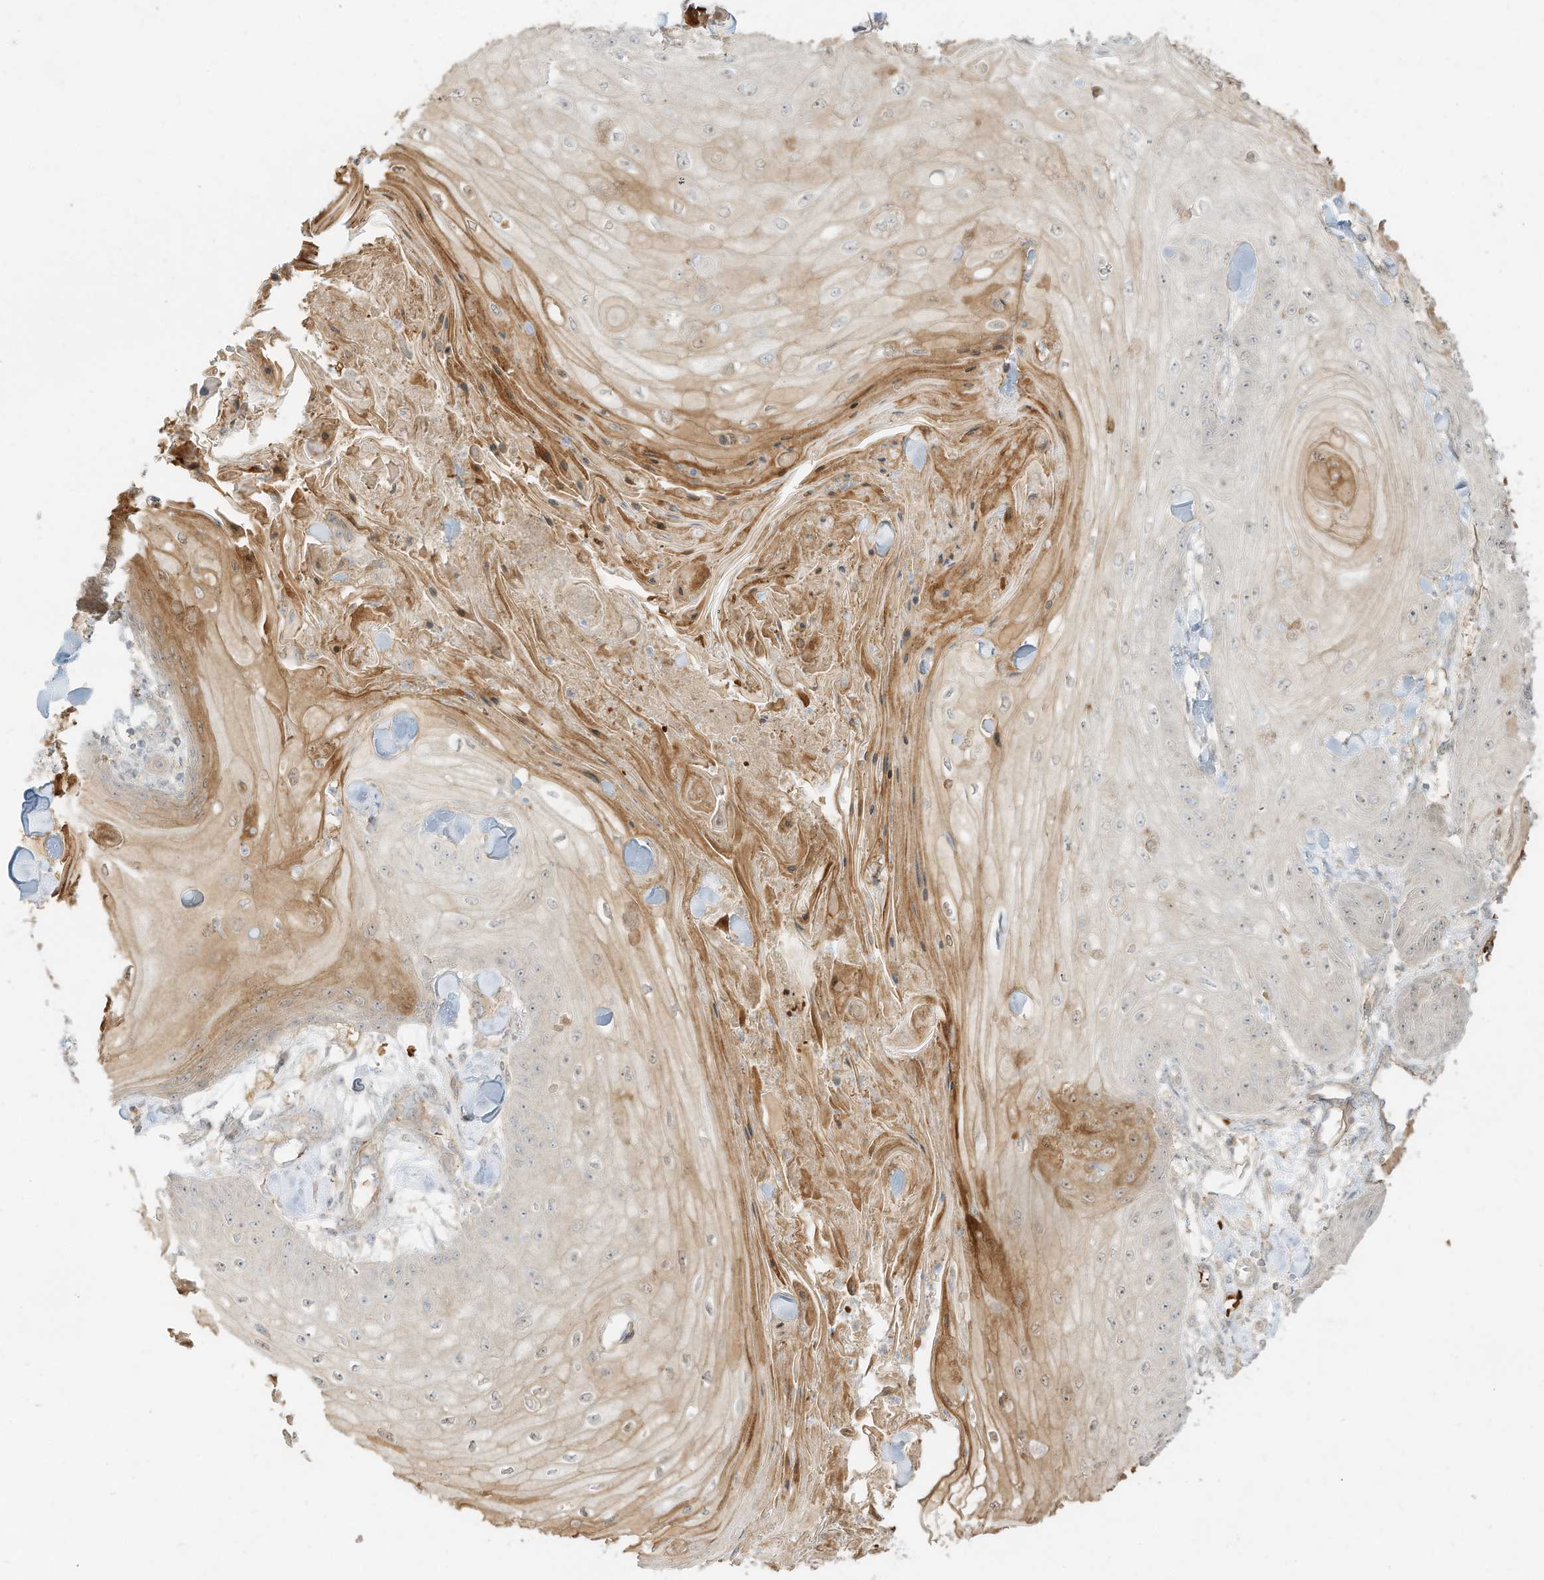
{"staining": {"intensity": "negative", "quantity": "none", "location": "none"}, "tissue": "skin cancer", "cell_type": "Tumor cells", "image_type": "cancer", "snomed": [{"axis": "morphology", "description": "Squamous cell carcinoma, NOS"}, {"axis": "topography", "description": "Skin"}], "caption": "IHC micrograph of skin squamous cell carcinoma stained for a protein (brown), which shows no staining in tumor cells.", "gene": "OFD1", "patient": {"sex": "male", "age": 74}}